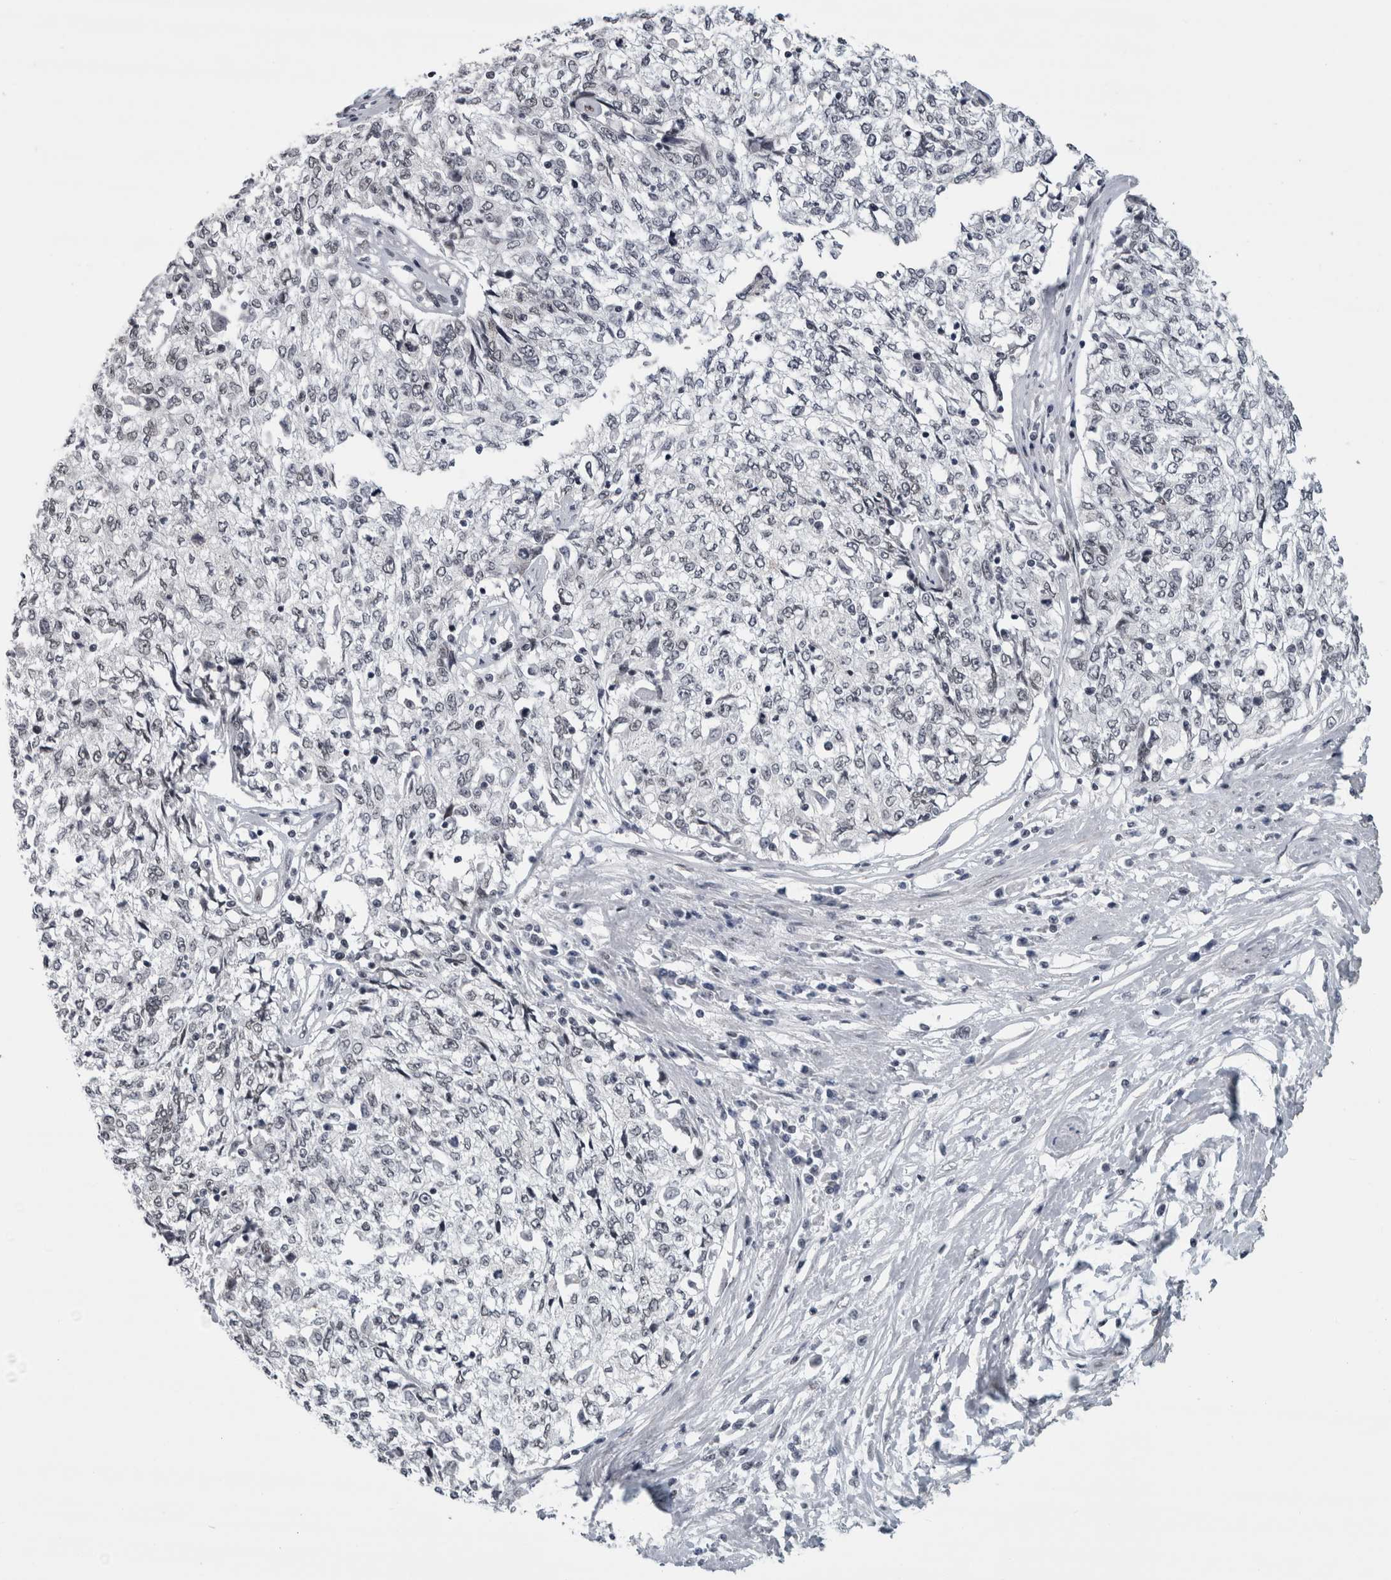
{"staining": {"intensity": "negative", "quantity": "none", "location": "none"}, "tissue": "cervical cancer", "cell_type": "Tumor cells", "image_type": "cancer", "snomed": [{"axis": "morphology", "description": "Squamous cell carcinoma, NOS"}, {"axis": "topography", "description": "Cervix"}], "caption": "This is an immunohistochemistry micrograph of human cervical cancer. There is no expression in tumor cells.", "gene": "ARID4B", "patient": {"sex": "female", "age": 57}}